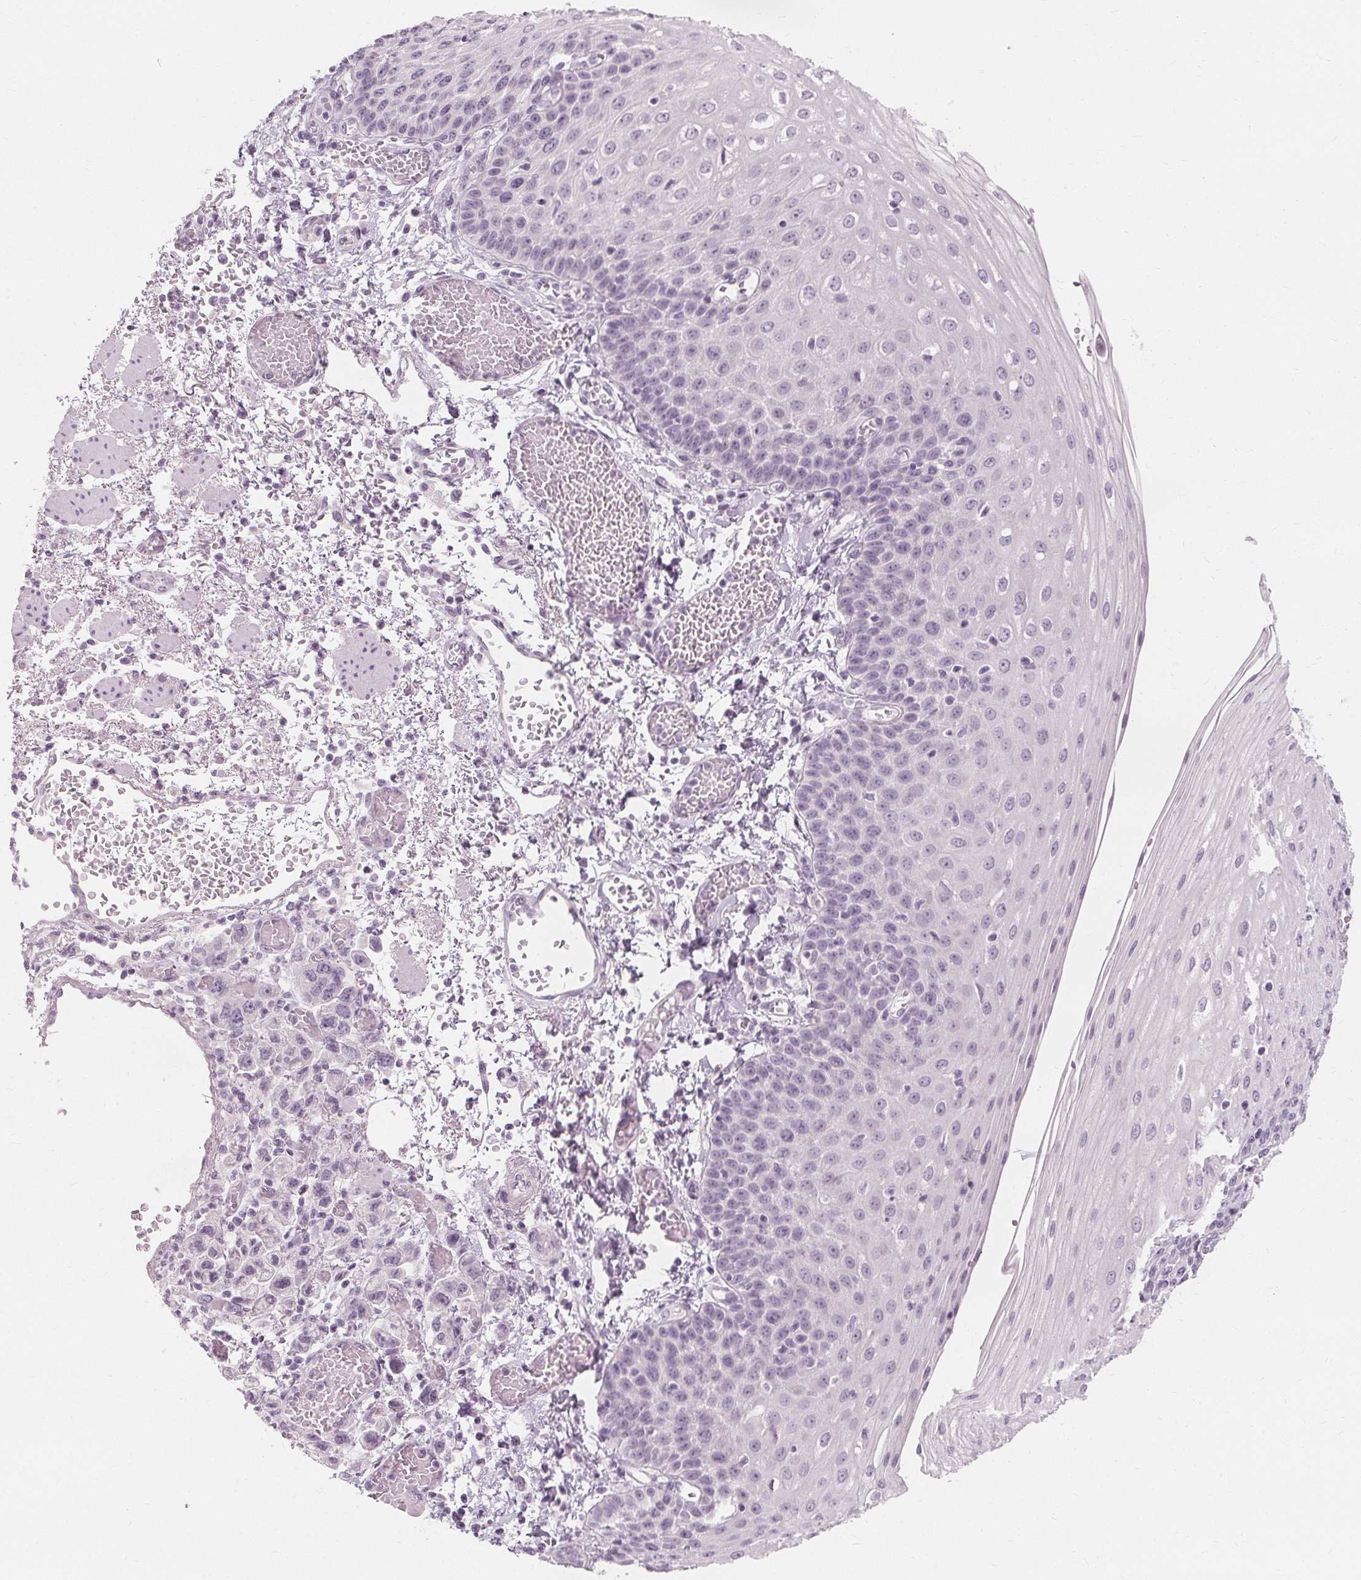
{"staining": {"intensity": "negative", "quantity": "none", "location": "none"}, "tissue": "esophagus", "cell_type": "Squamous epithelial cells", "image_type": "normal", "snomed": [{"axis": "morphology", "description": "Normal tissue, NOS"}, {"axis": "morphology", "description": "Adenocarcinoma, NOS"}, {"axis": "topography", "description": "Esophagus"}], "caption": "Human esophagus stained for a protein using immunohistochemistry (IHC) demonstrates no positivity in squamous epithelial cells.", "gene": "MUC12", "patient": {"sex": "male", "age": 81}}